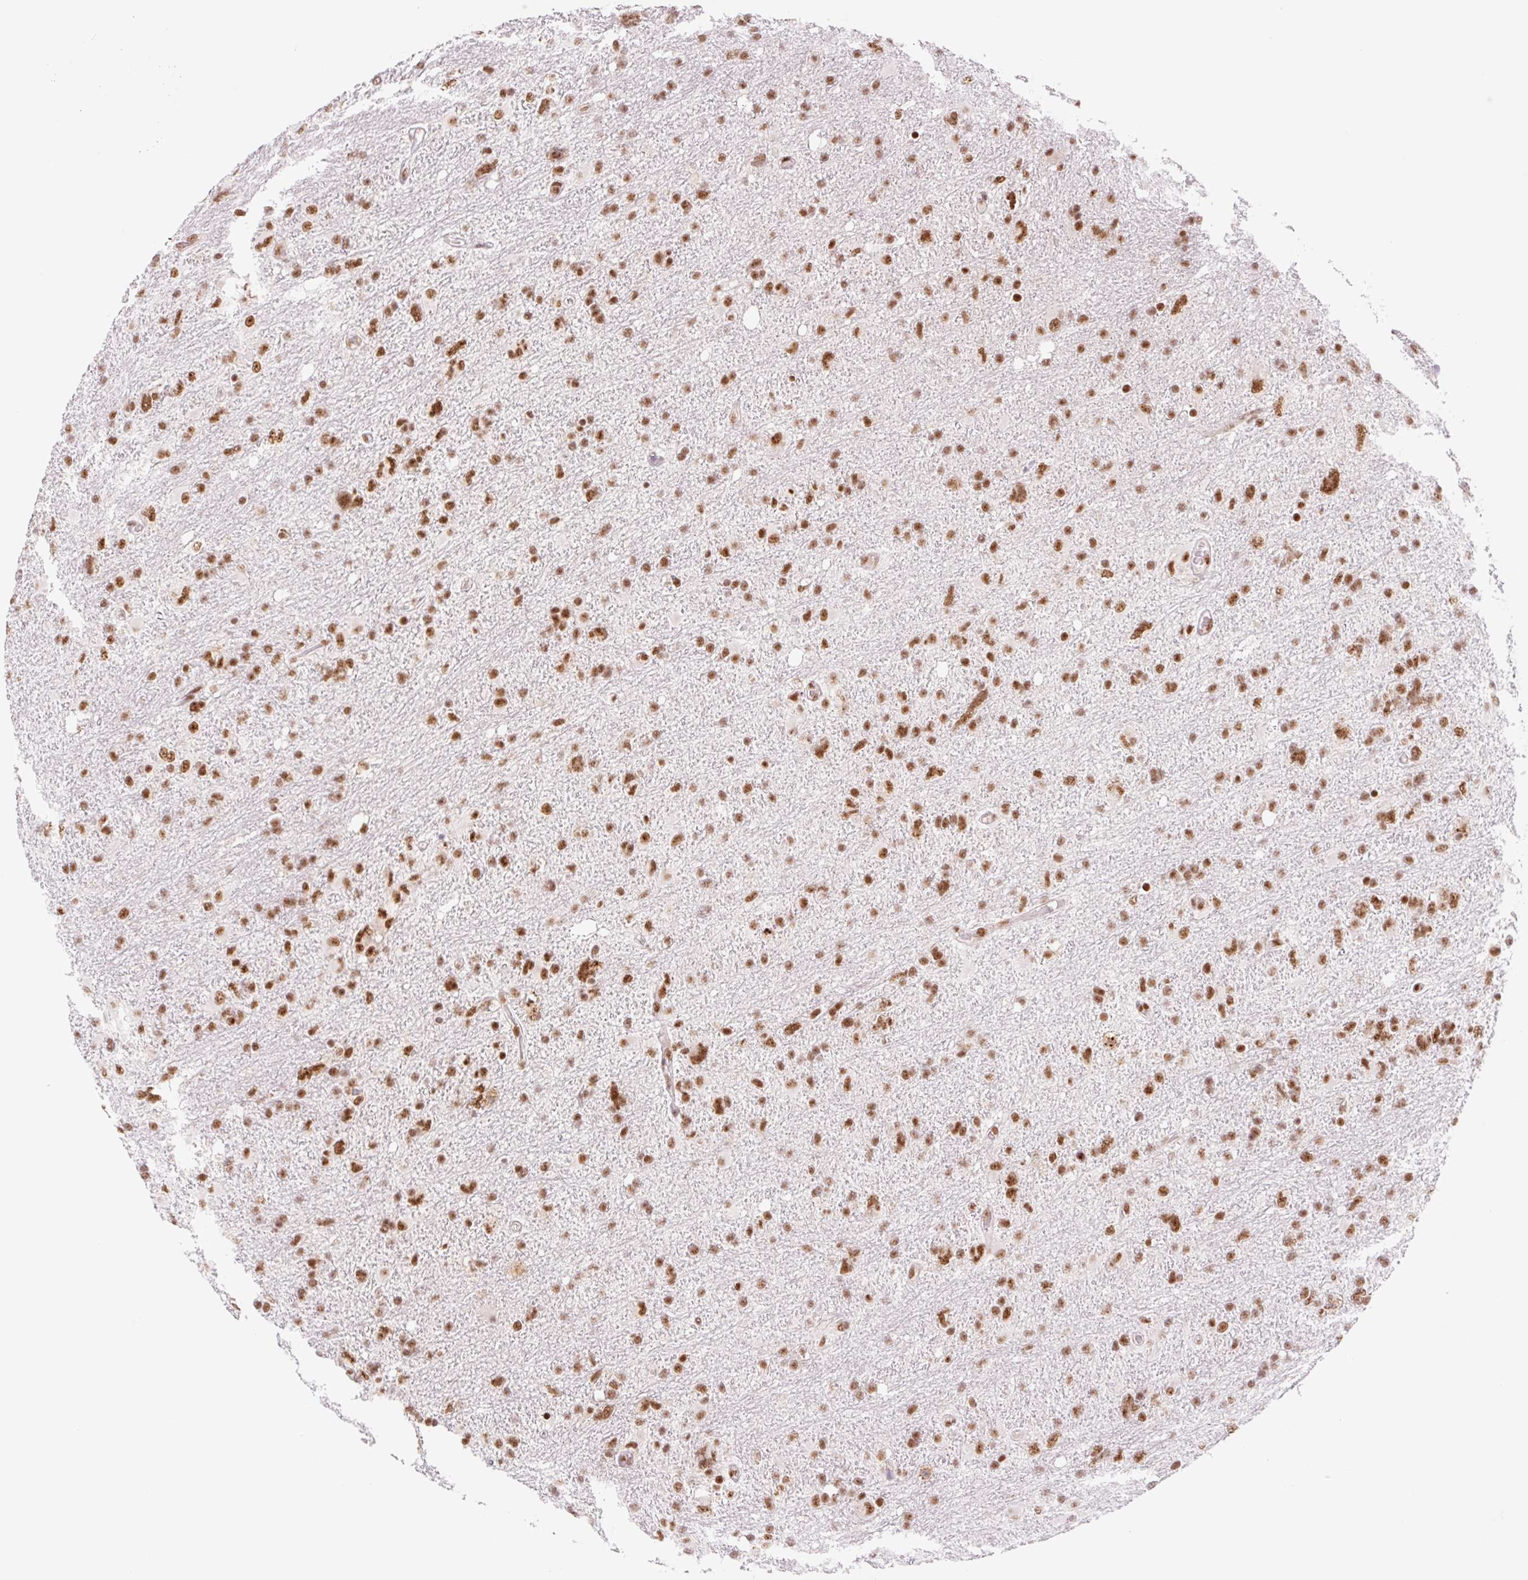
{"staining": {"intensity": "strong", "quantity": ">75%", "location": "nuclear"}, "tissue": "glioma", "cell_type": "Tumor cells", "image_type": "cancer", "snomed": [{"axis": "morphology", "description": "Glioma, malignant, High grade"}, {"axis": "topography", "description": "Brain"}], "caption": "Protein expression analysis of human glioma reveals strong nuclear staining in approximately >75% of tumor cells. (brown staining indicates protein expression, while blue staining denotes nuclei).", "gene": "PRDM11", "patient": {"sex": "male", "age": 61}}